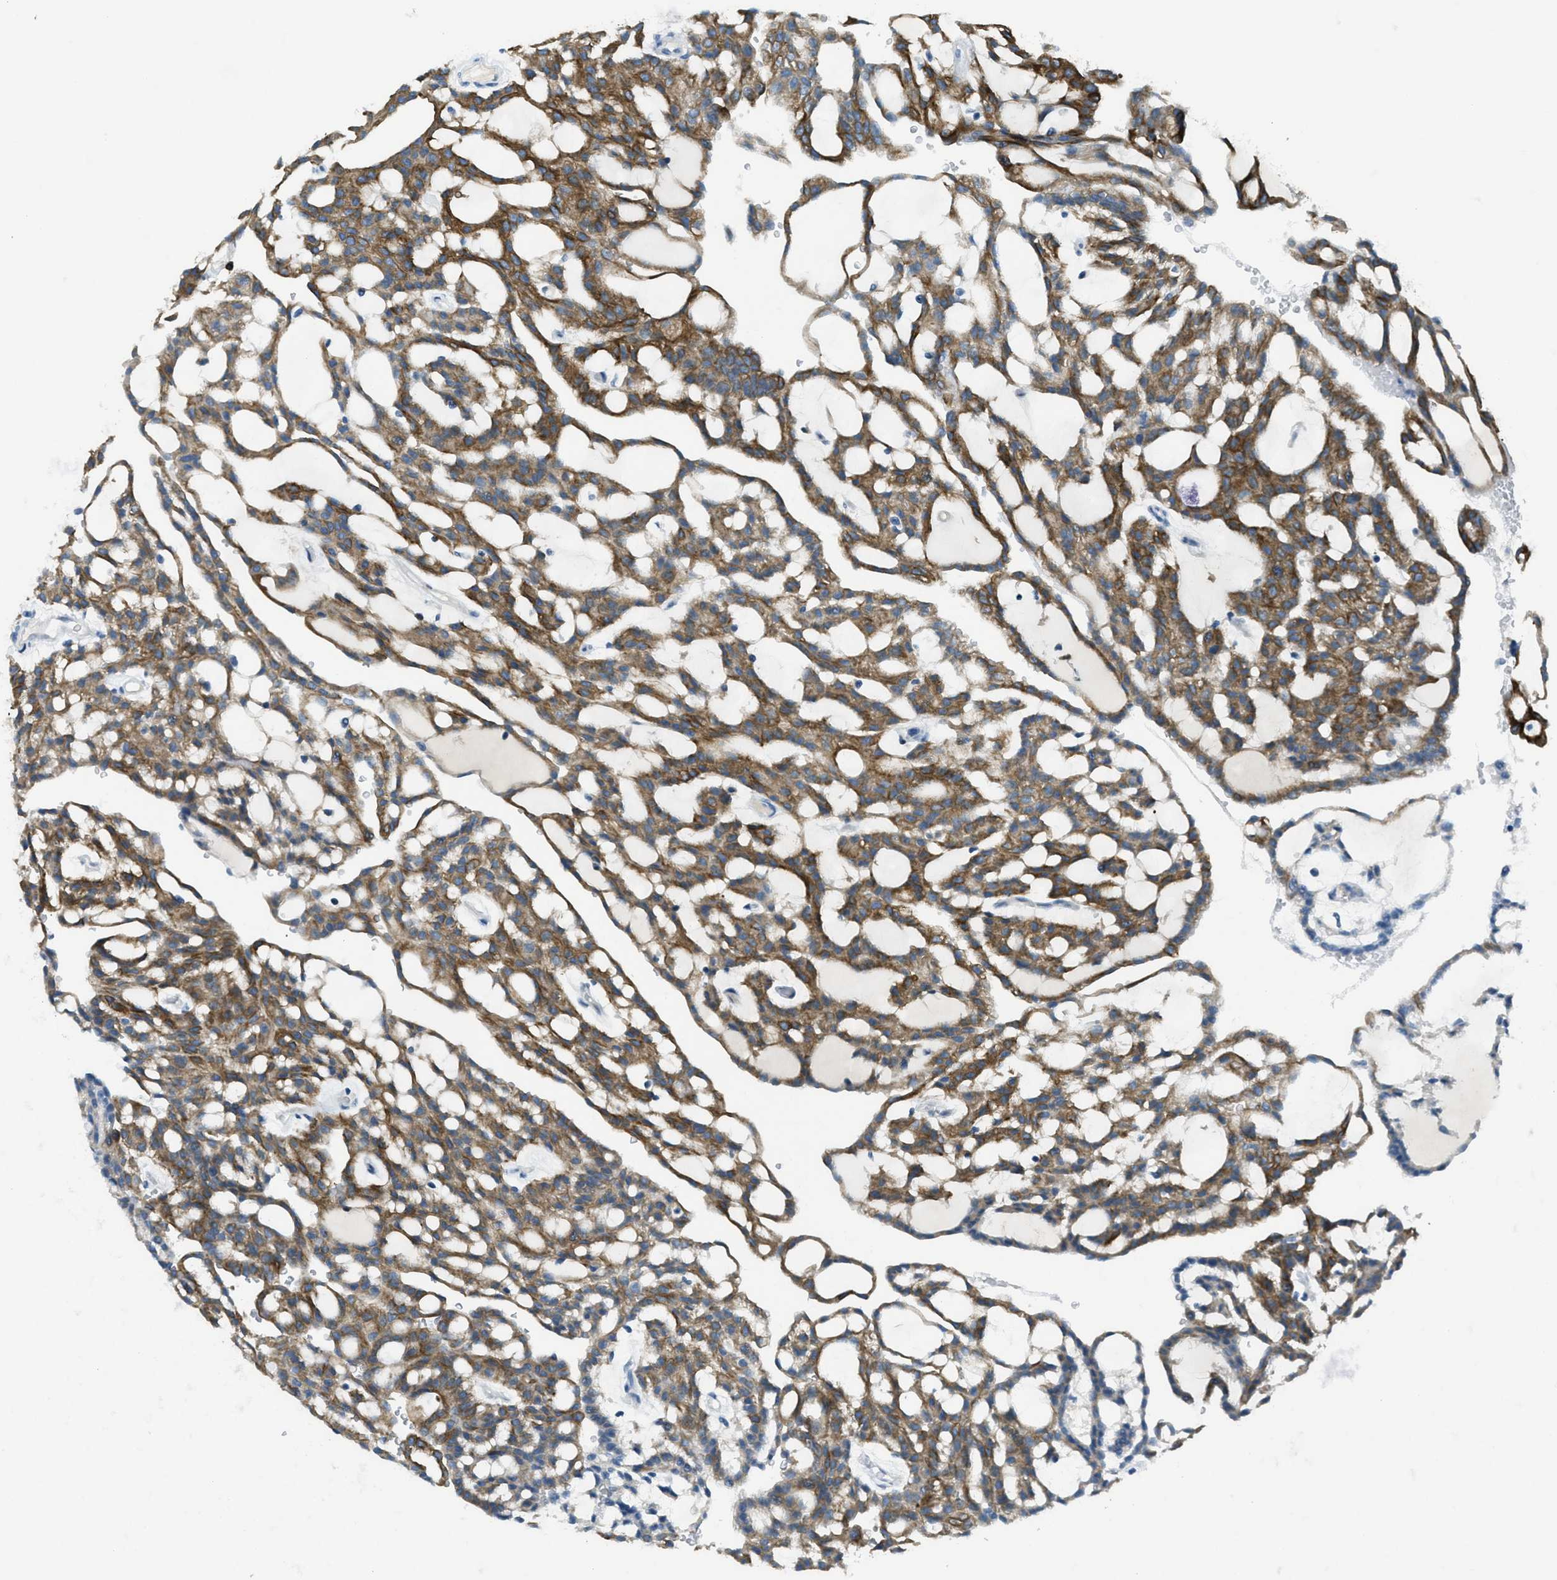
{"staining": {"intensity": "moderate", "quantity": ">75%", "location": "cytoplasmic/membranous"}, "tissue": "renal cancer", "cell_type": "Tumor cells", "image_type": "cancer", "snomed": [{"axis": "morphology", "description": "Adenocarcinoma, NOS"}, {"axis": "topography", "description": "Kidney"}], "caption": "High-power microscopy captured an immunohistochemistry (IHC) histopathology image of renal cancer, revealing moderate cytoplasmic/membranous staining in about >75% of tumor cells.", "gene": "KLHL8", "patient": {"sex": "male", "age": 63}}